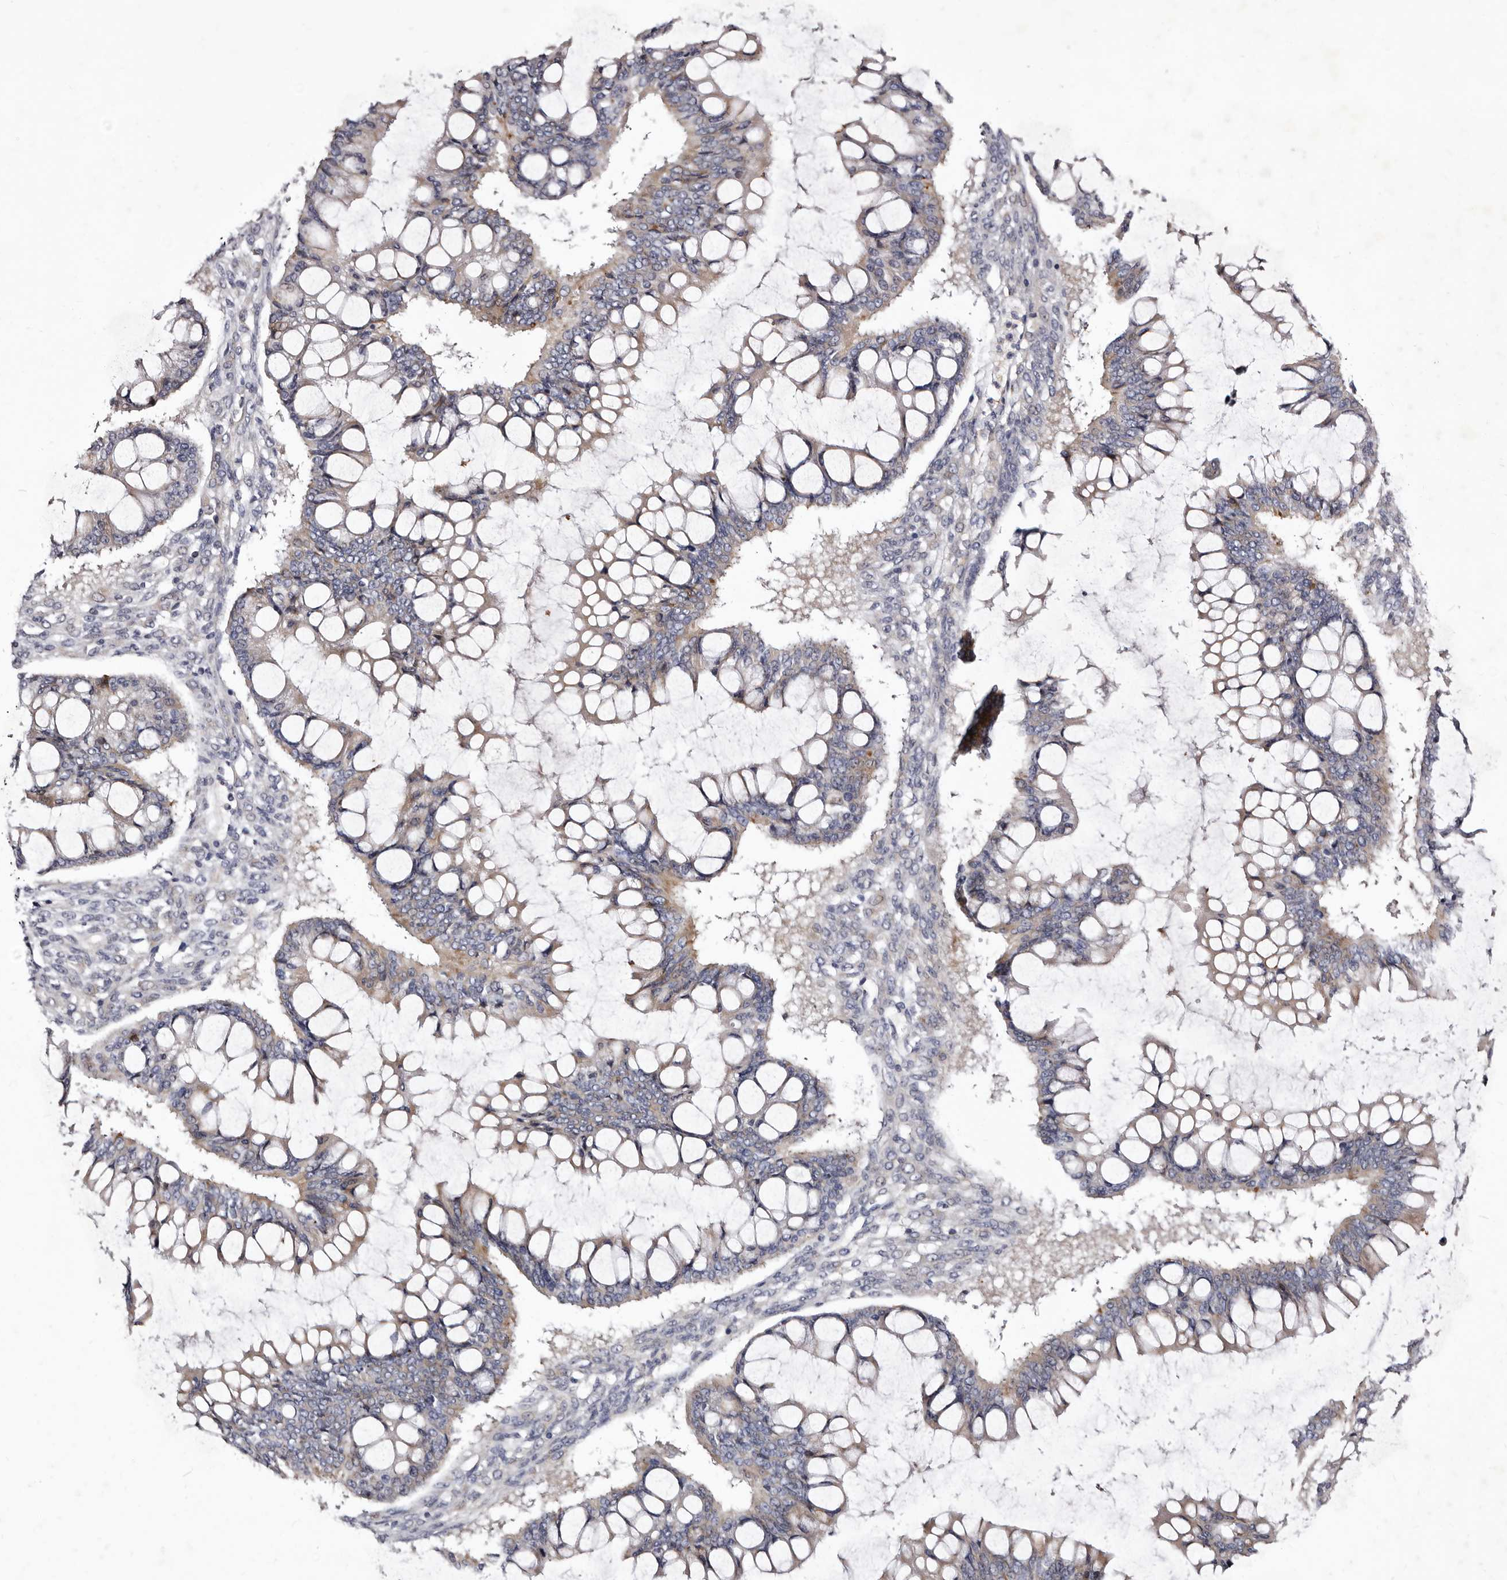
{"staining": {"intensity": "weak", "quantity": "<25%", "location": "cytoplasmic/membranous"}, "tissue": "ovarian cancer", "cell_type": "Tumor cells", "image_type": "cancer", "snomed": [{"axis": "morphology", "description": "Cystadenocarcinoma, mucinous, NOS"}, {"axis": "topography", "description": "Ovary"}], "caption": "The IHC histopathology image has no significant positivity in tumor cells of mucinous cystadenocarcinoma (ovarian) tissue. (Immunohistochemistry, brightfield microscopy, high magnification).", "gene": "AUNIP", "patient": {"sex": "female", "age": 73}}